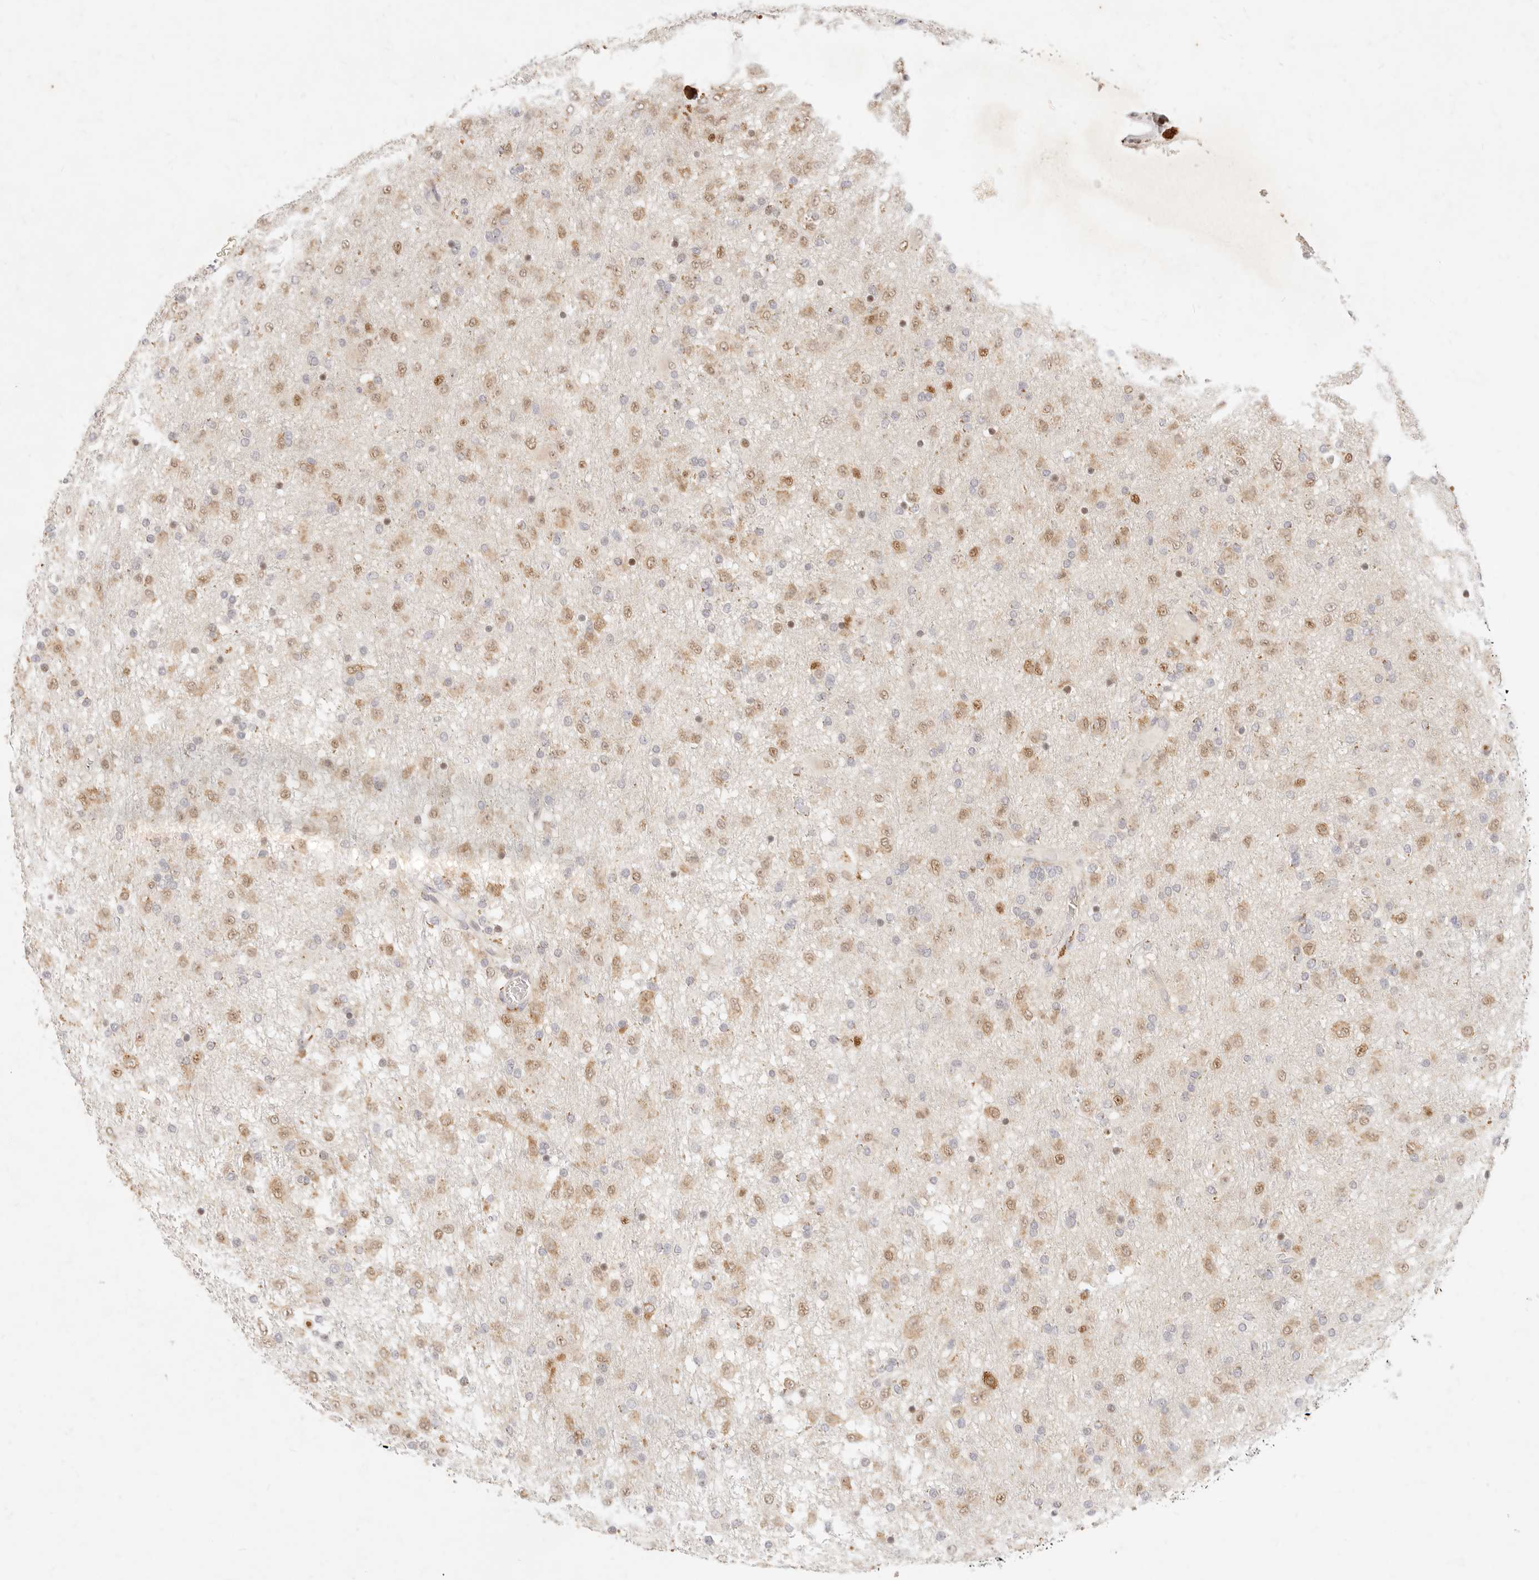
{"staining": {"intensity": "moderate", "quantity": ">75%", "location": "cytoplasmic/membranous,nuclear"}, "tissue": "glioma", "cell_type": "Tumor cells", "image_type": "cancer", "snomed": [{"axis": "morphology", "description": "Glioma, malignant, Low grade"}, {"axis": "topography", "description": "Brain"}], "caption": "Human malignant glioma (low-grade) stained for a protein (brown) reveals moderate cytoplasmic/membranous and nuclear positive positivity in approximately >75% of tumor cells.", "gene": "ASCL3", "patient": {"sex": "male", "age": 65}}